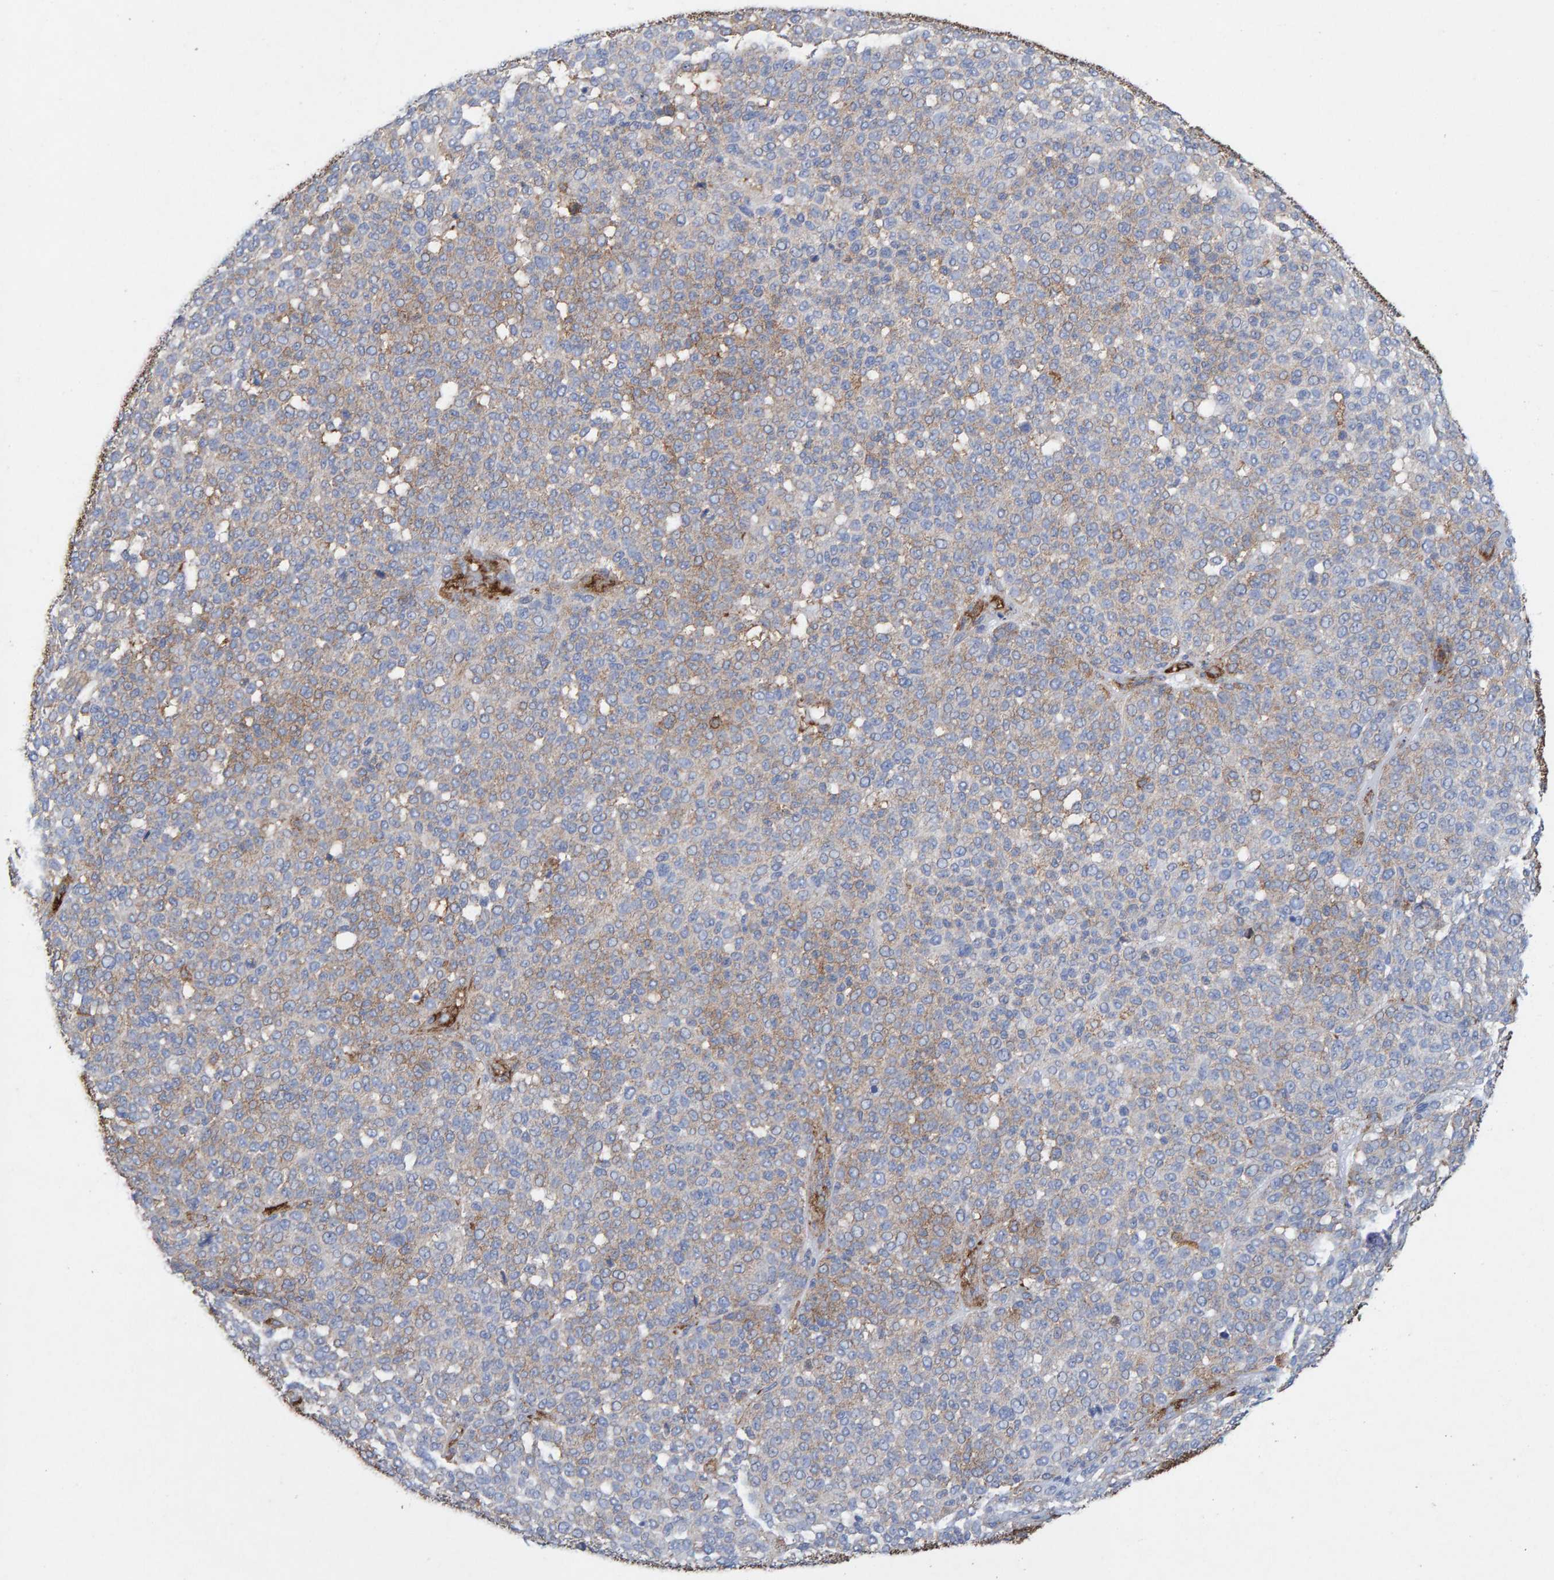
{"staining": {"intensity": "moderate", "quantity": "25%-75%", "location": "cytoplasmic/membranous"}, "tissue": "melanoma", "cell_type": "Tumor cells", "image_type": "cancer", "snomed": [{"axis": "morphology", "description": "Malignant melanoma, NOS"}, {"axis": "topography", "description": "Skin"}], "caption": "IHC of human melanoma shows medium levels of moderate cytoplasmic/membranous positivity in approximately 25%-75% of tumor cells.", "gene": "MVP", "patient": {"sex": "male", "age": 59}}